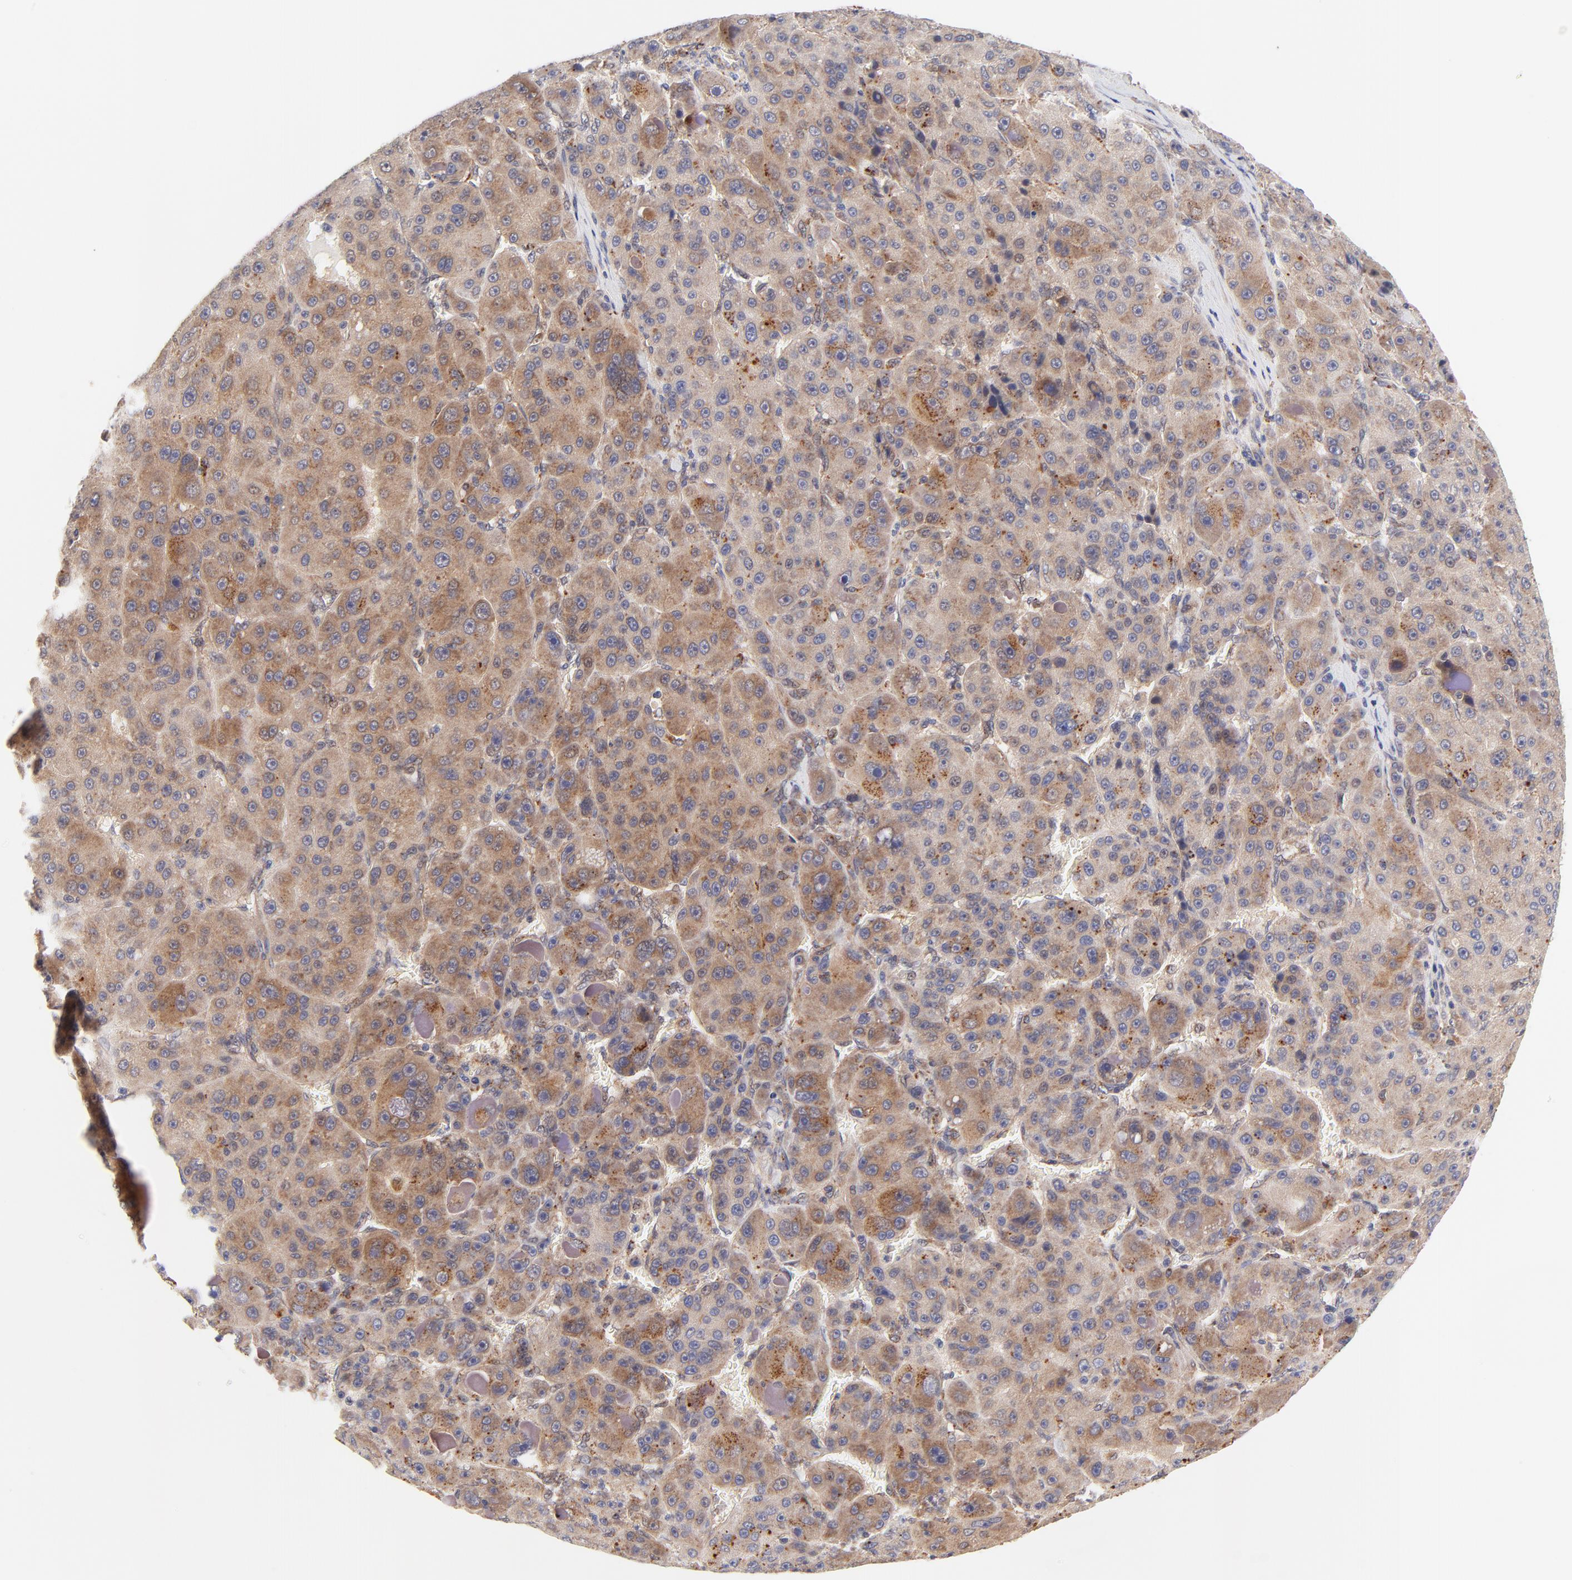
{"staining": {"intensity": "moderate", "quantity": ">75%", "location": "cytoplasmic/membranous"}, "tissue": "liver cancer", "cell_type": "Tumor cells", "image_type": "cancer", "snomed": [{"axis": "morphology", "description": "Carcinoma, Hepatocellular, NOS"}, {"axis": "topography", "description": "Liver"}], "caption": "A brown stain labels moderate cytoplasmic/membranous positivity of a protein in human hepatocellular carcinoma (liver) tumor cells.", "gene": "TXNL1", "patient": {"sex": "male", "age": 76}}